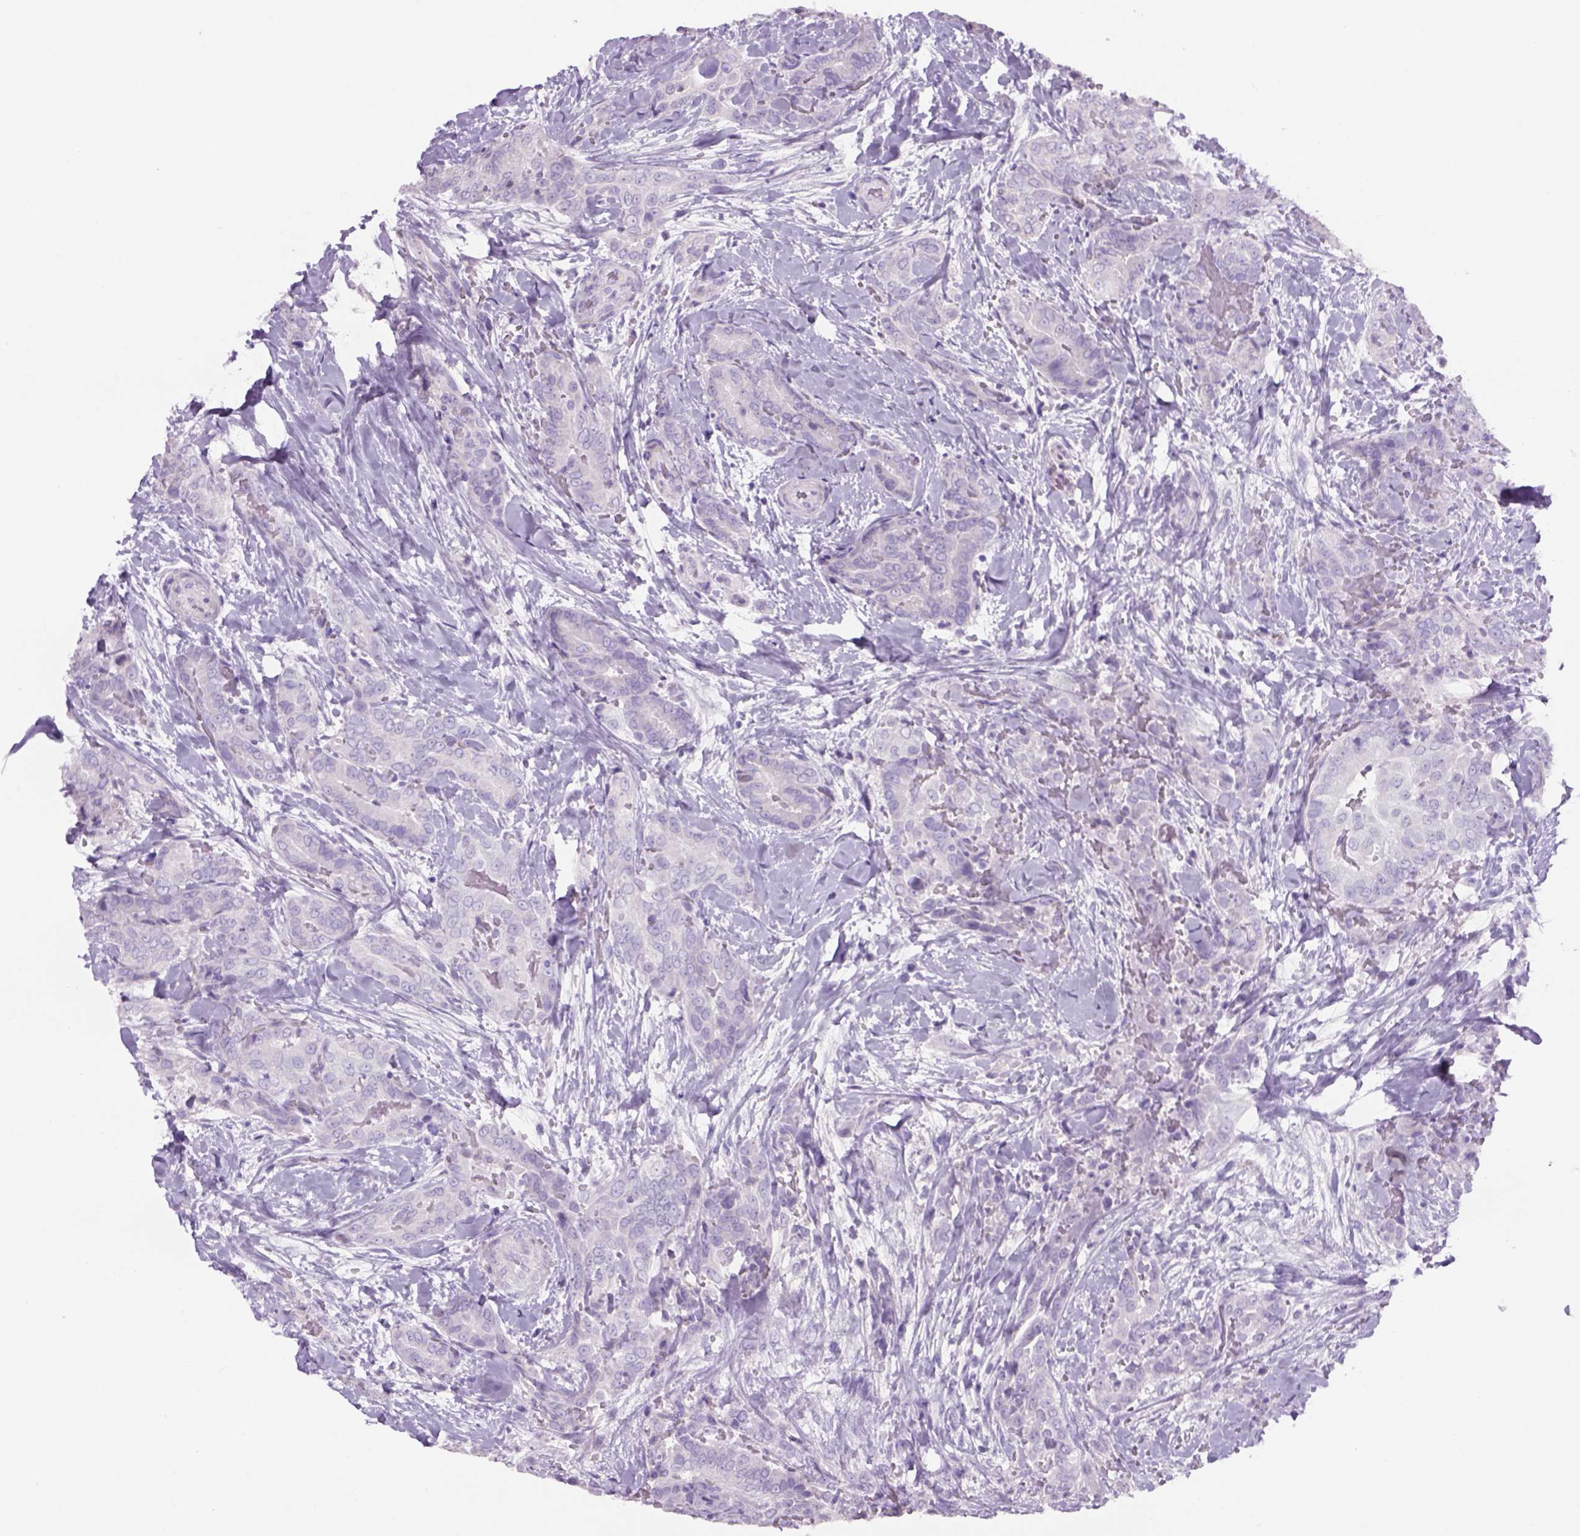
{"staining": {"intensity": "negative", "quantity": "none", "location": "none"}, "tissue": "thyroid cancer", "cell_type": "Tumor cells", "image_type": "cancer", "snomed": [{"axis": "morphology", "description": "Papillary adenocarcinoma, NOS"}, {"axis": "topography", "description": "Thyroid gland"}], "caption": "DAB immunohistochemical staining of papillary adenocarcinoma (thyroid) shows no significant expression in tumor cells.", "gene": "TENM4", "patient": {"sex": "male", "age": 61}}